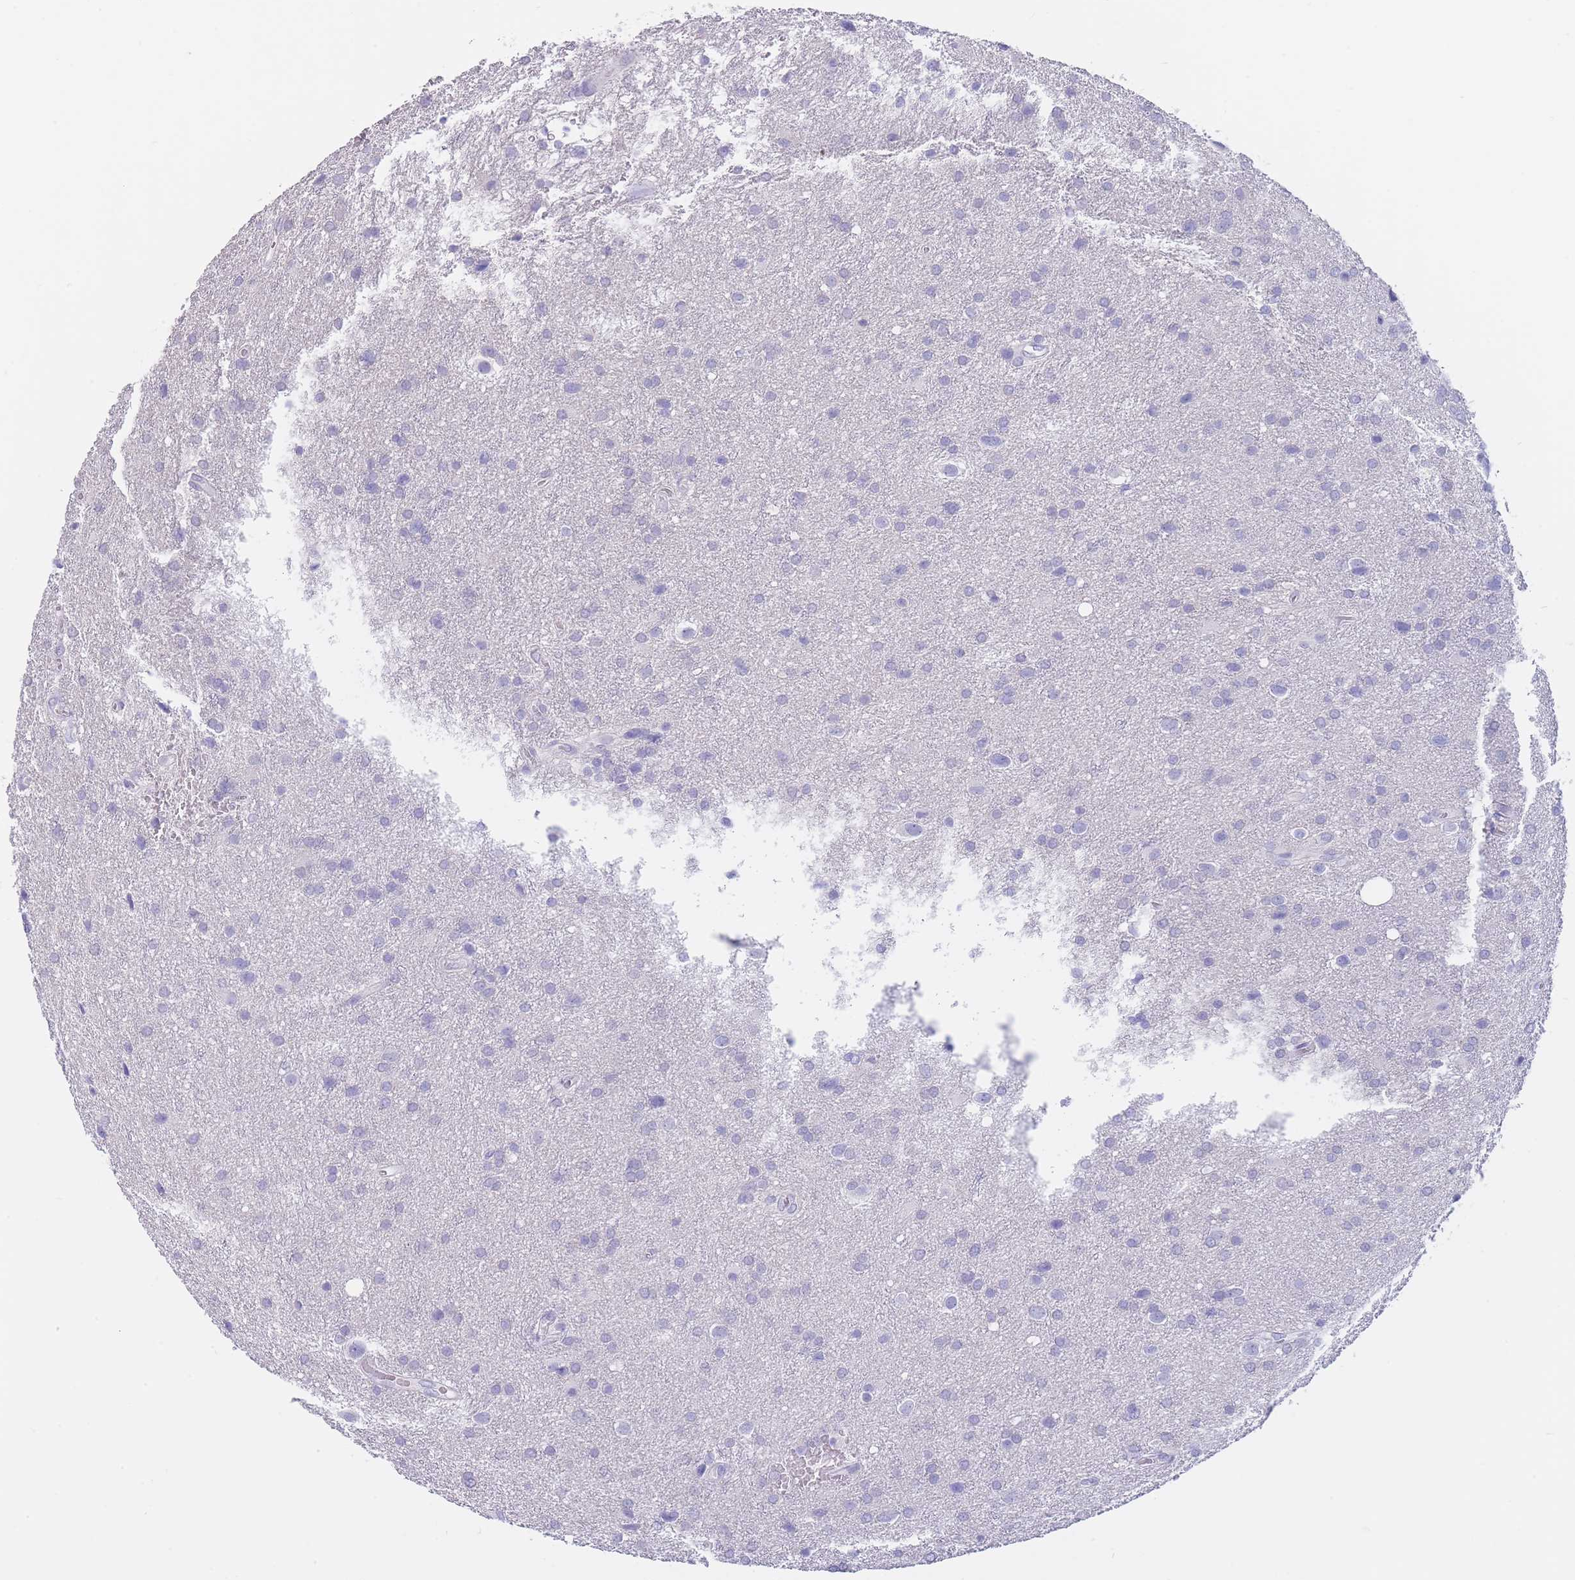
{"staining": {"intensity": "negative", "quantity": "none", "location": "none"}, "tissue": "glioma", "cell_type": "Tumor cells", "image_type": "cancer", "snomed": [{"axis": "morphology", "description": "Glioma, malignant, Low grade"}, {"axis": "topography", "description": "Brain"}], "caption": "The IHC micrograph has no significant expression in tumor cells of malignant glioma (low-grade) tissue. (Brightfield microscopy of DAB (3,3'-diaminobenzidine) IHC at high magnification).", "gene": "CD37", "patient": {"sex": "female", "age": 32}}